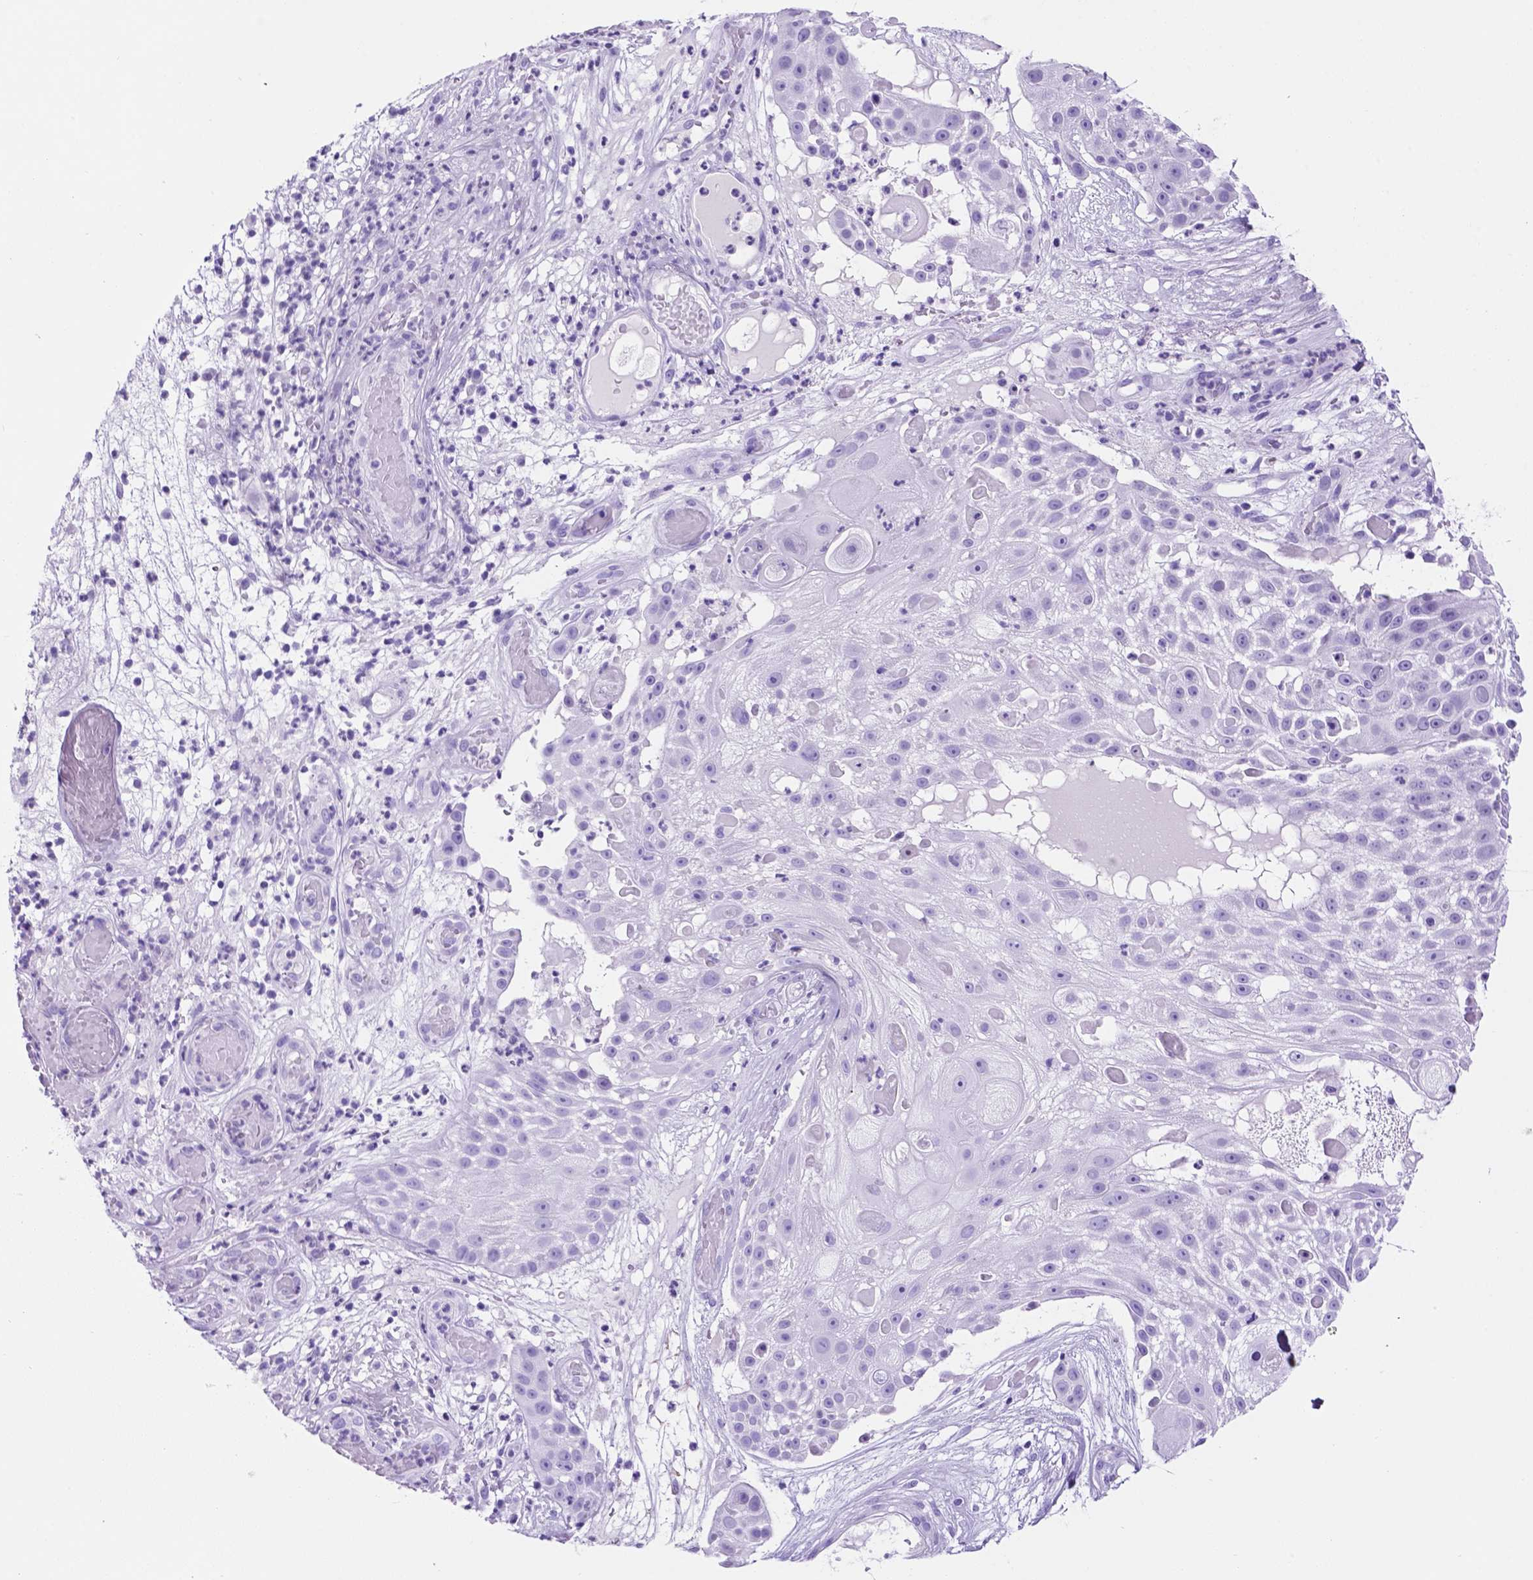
{"staining": {"intensity": "negative", "quantity": "none", "location": "none"}, "tissue": "skin cancer", "cell_type": "Tumor cells", "image_type": "cancer", "snomed": [{"axis": "morphology", "description": "Squamous cell carcinoma, NOS"}, {"axis": "topography", "description": "Skin"}], "caption": "Tumor cells show no significant staining in skin squamous cell carcinoma. (DAB (3,3'-diaminobenzidine) immunohistochemistry, high magnification).", "gene": "C17orf107", "patient": {"sex": "female", "age": 86}}